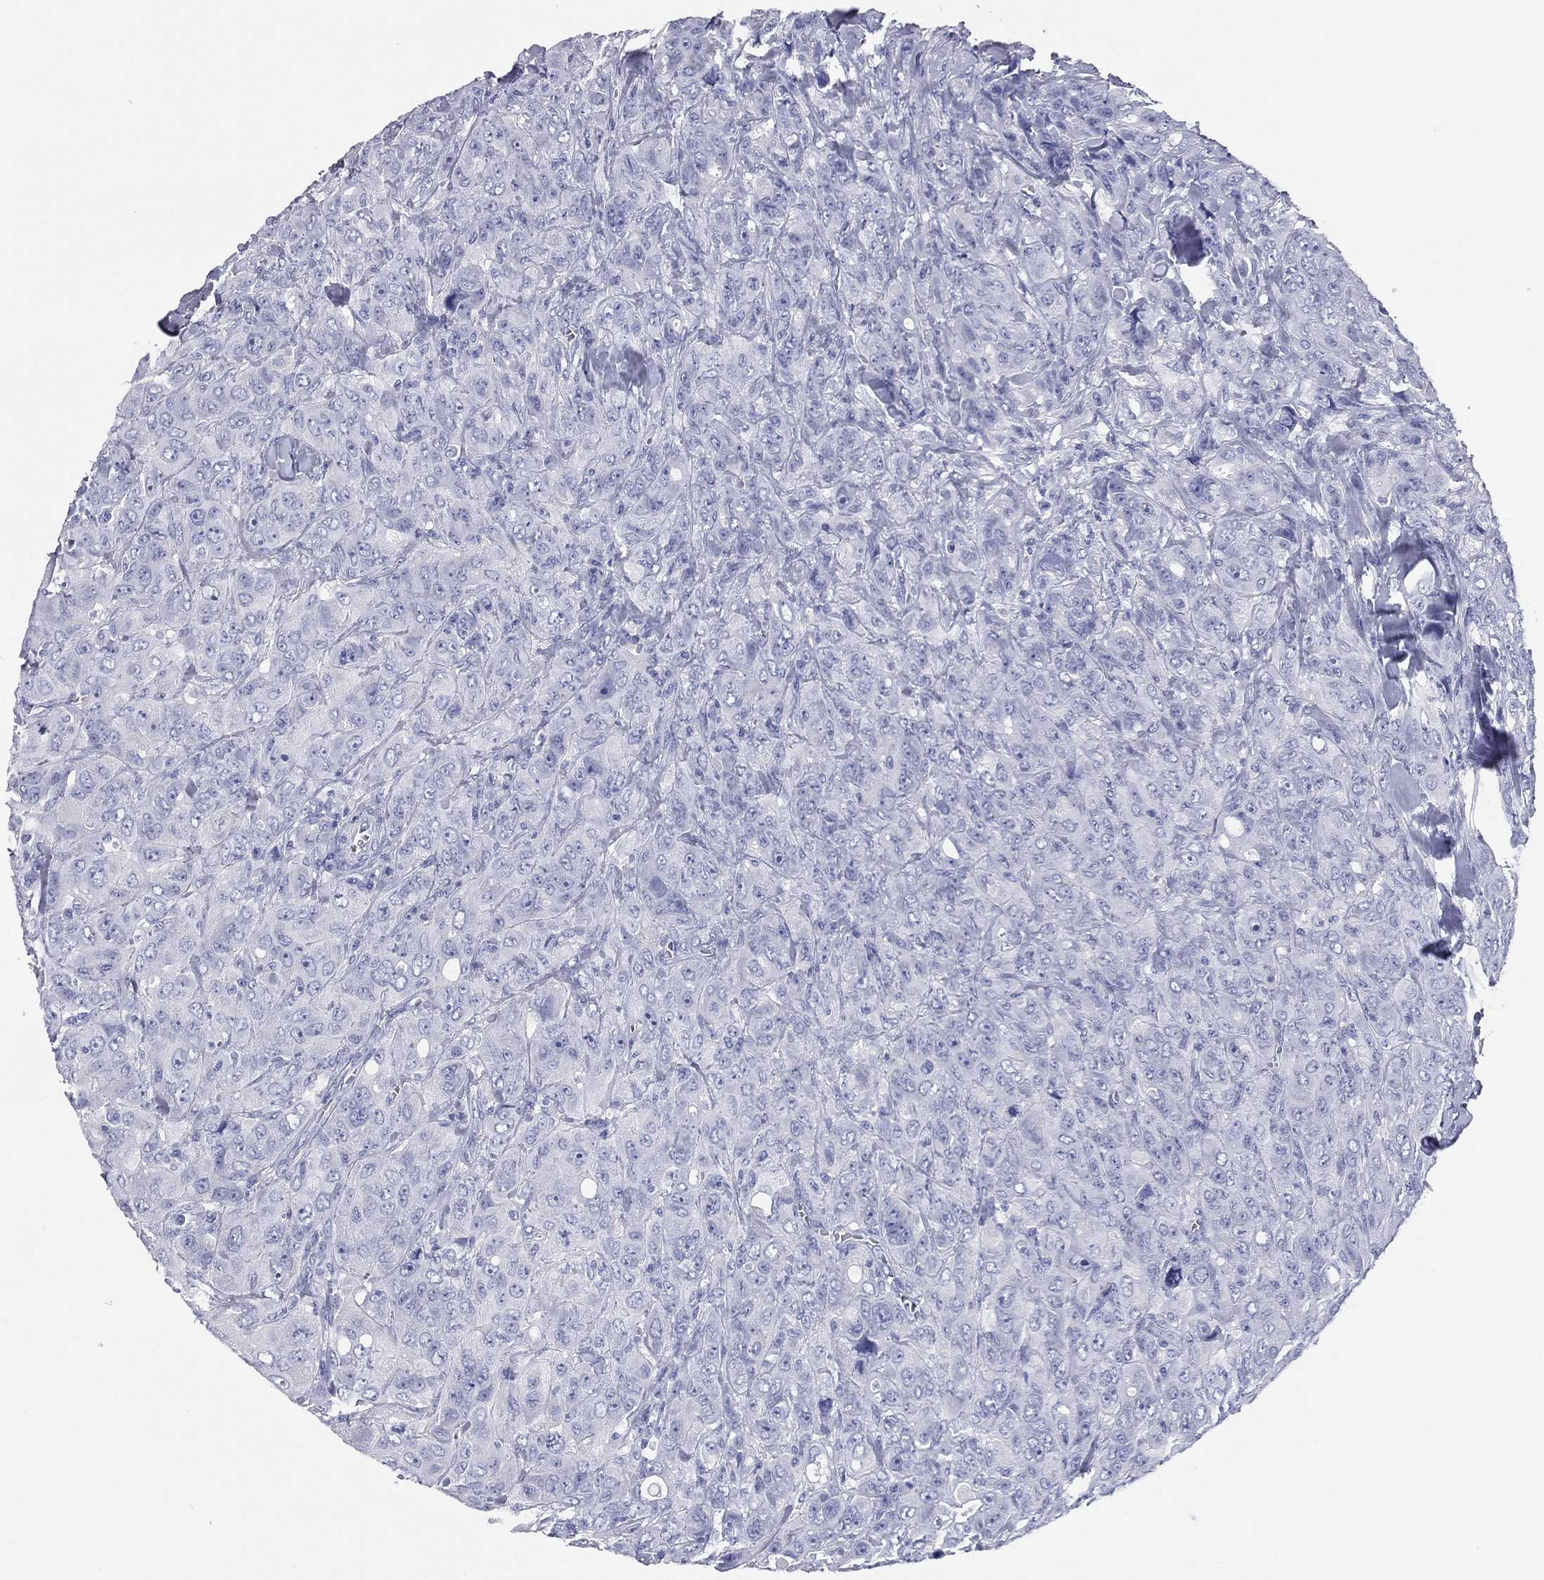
{"staining": {"intensity": "negative", "quantity": "none", "location": "none"}, "tissue": "breast cancer", "cell_type": "Tumor cells", "image_type": "cancer", "snomed": [{"axis": "morphology", "description": "Duct carcinoma"}, {"axis": "topography", "description": "Breast"}], "caption": "Immunohistochemistry micrograph of neoplastic tissue: human breast invasive ductal carcinoma stained with DAB displays no significant protein expression in tumor cells.", "gene": "TMEM221", "patient": {"sex": "female", "age": 43}}